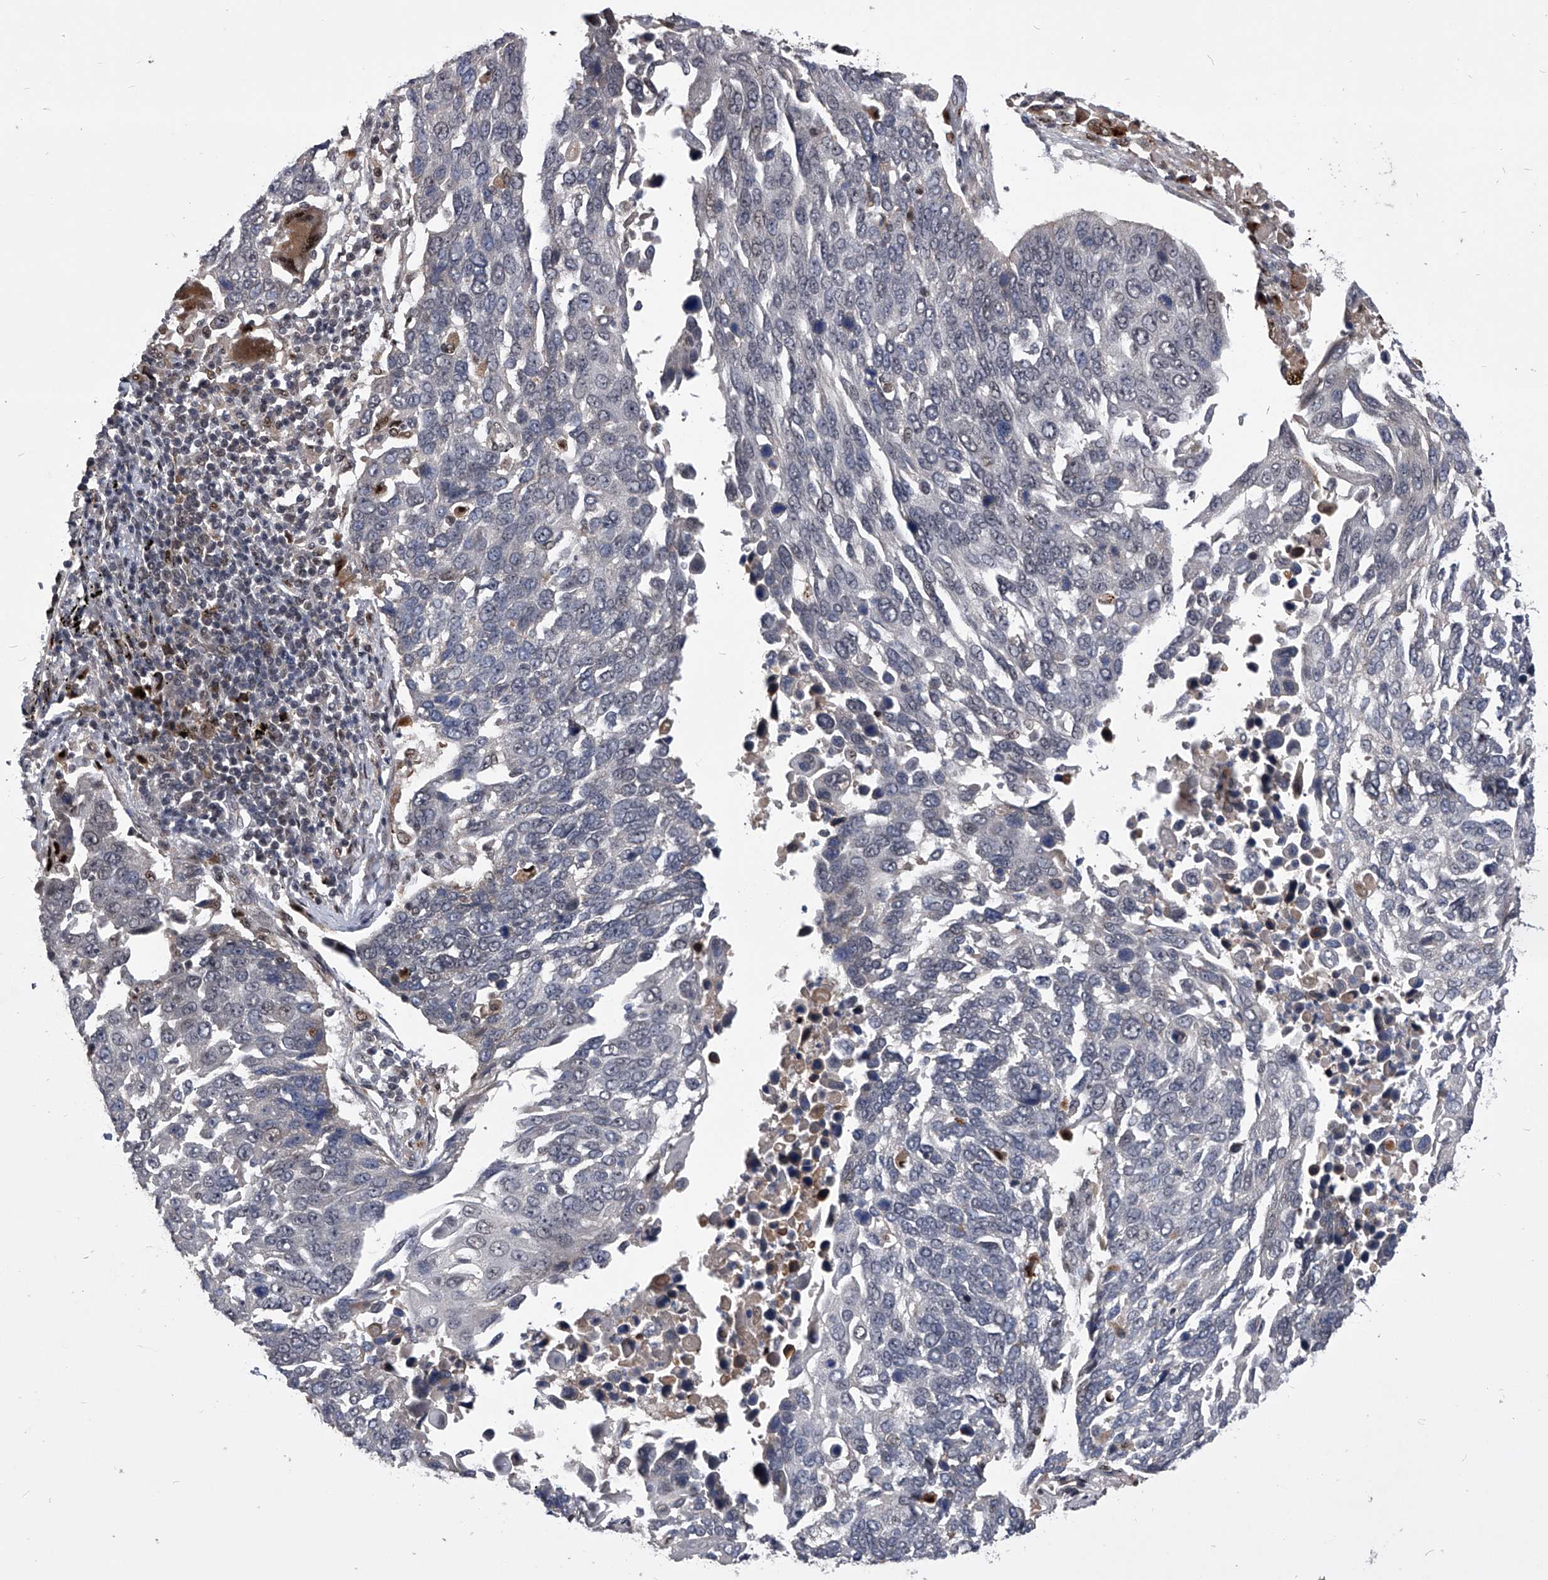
{"staining": {"intensity": "negative", "quantity": "none", "location": "none"}, "tissue": "lung cancer", "cell_type": "Tumor cells", "image_type": "cancer", "snomed": [{"axis": "morphology", "description": "Squamous cell carcinoma, NOS"}, {"axis": "topography", "description": "Lung"}], "caption": "A high-resolution micrograph shows immunohistochemistry staining of lung cancer, which reveals no significant staining in tumor cells.", "gene": "CMTR1", "patient": {"sex": "male", "age": 66}}